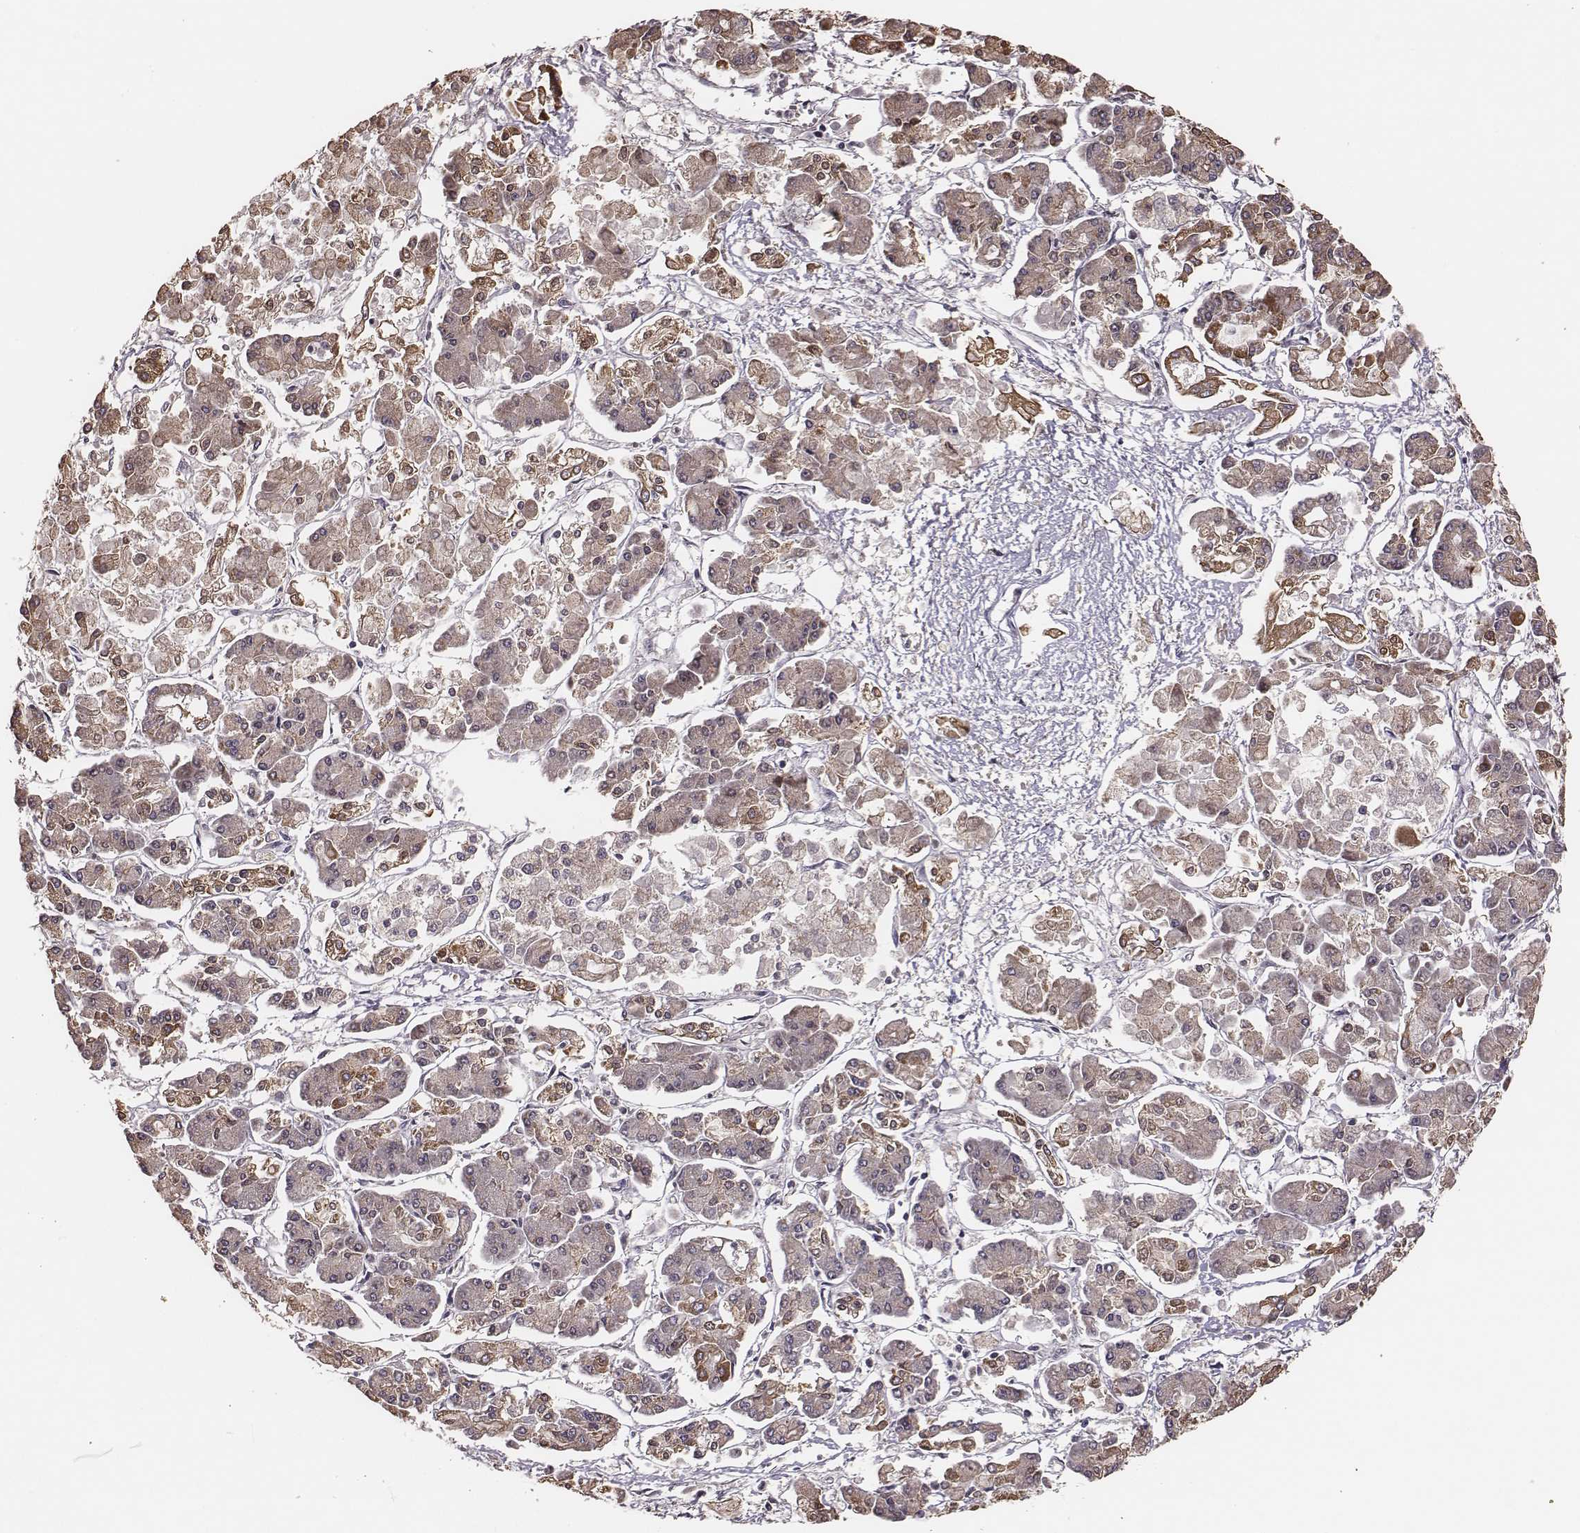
{"staining": {"intensity": "weak", "quantity": ">75%", "location": "cytoplasmic/membranous"}, "tissue": "pancreatic cancer", "cell_type": "Tumor cells", "image_type": "cancer", "snomed": [{"axis": "morphology", "description": "Adenocarcinoma, NOS"}, {"axis": "topography", "description": "Pancreas"}], "caption": "Adenocarcinoma (pancreatic) stained with a brown dye reveals weak cytoplasmic/membranous positive expression in about >75% of tumor cells.", "gene": "HAVCR1", "patient": {"sex": "male", "age": 85}}